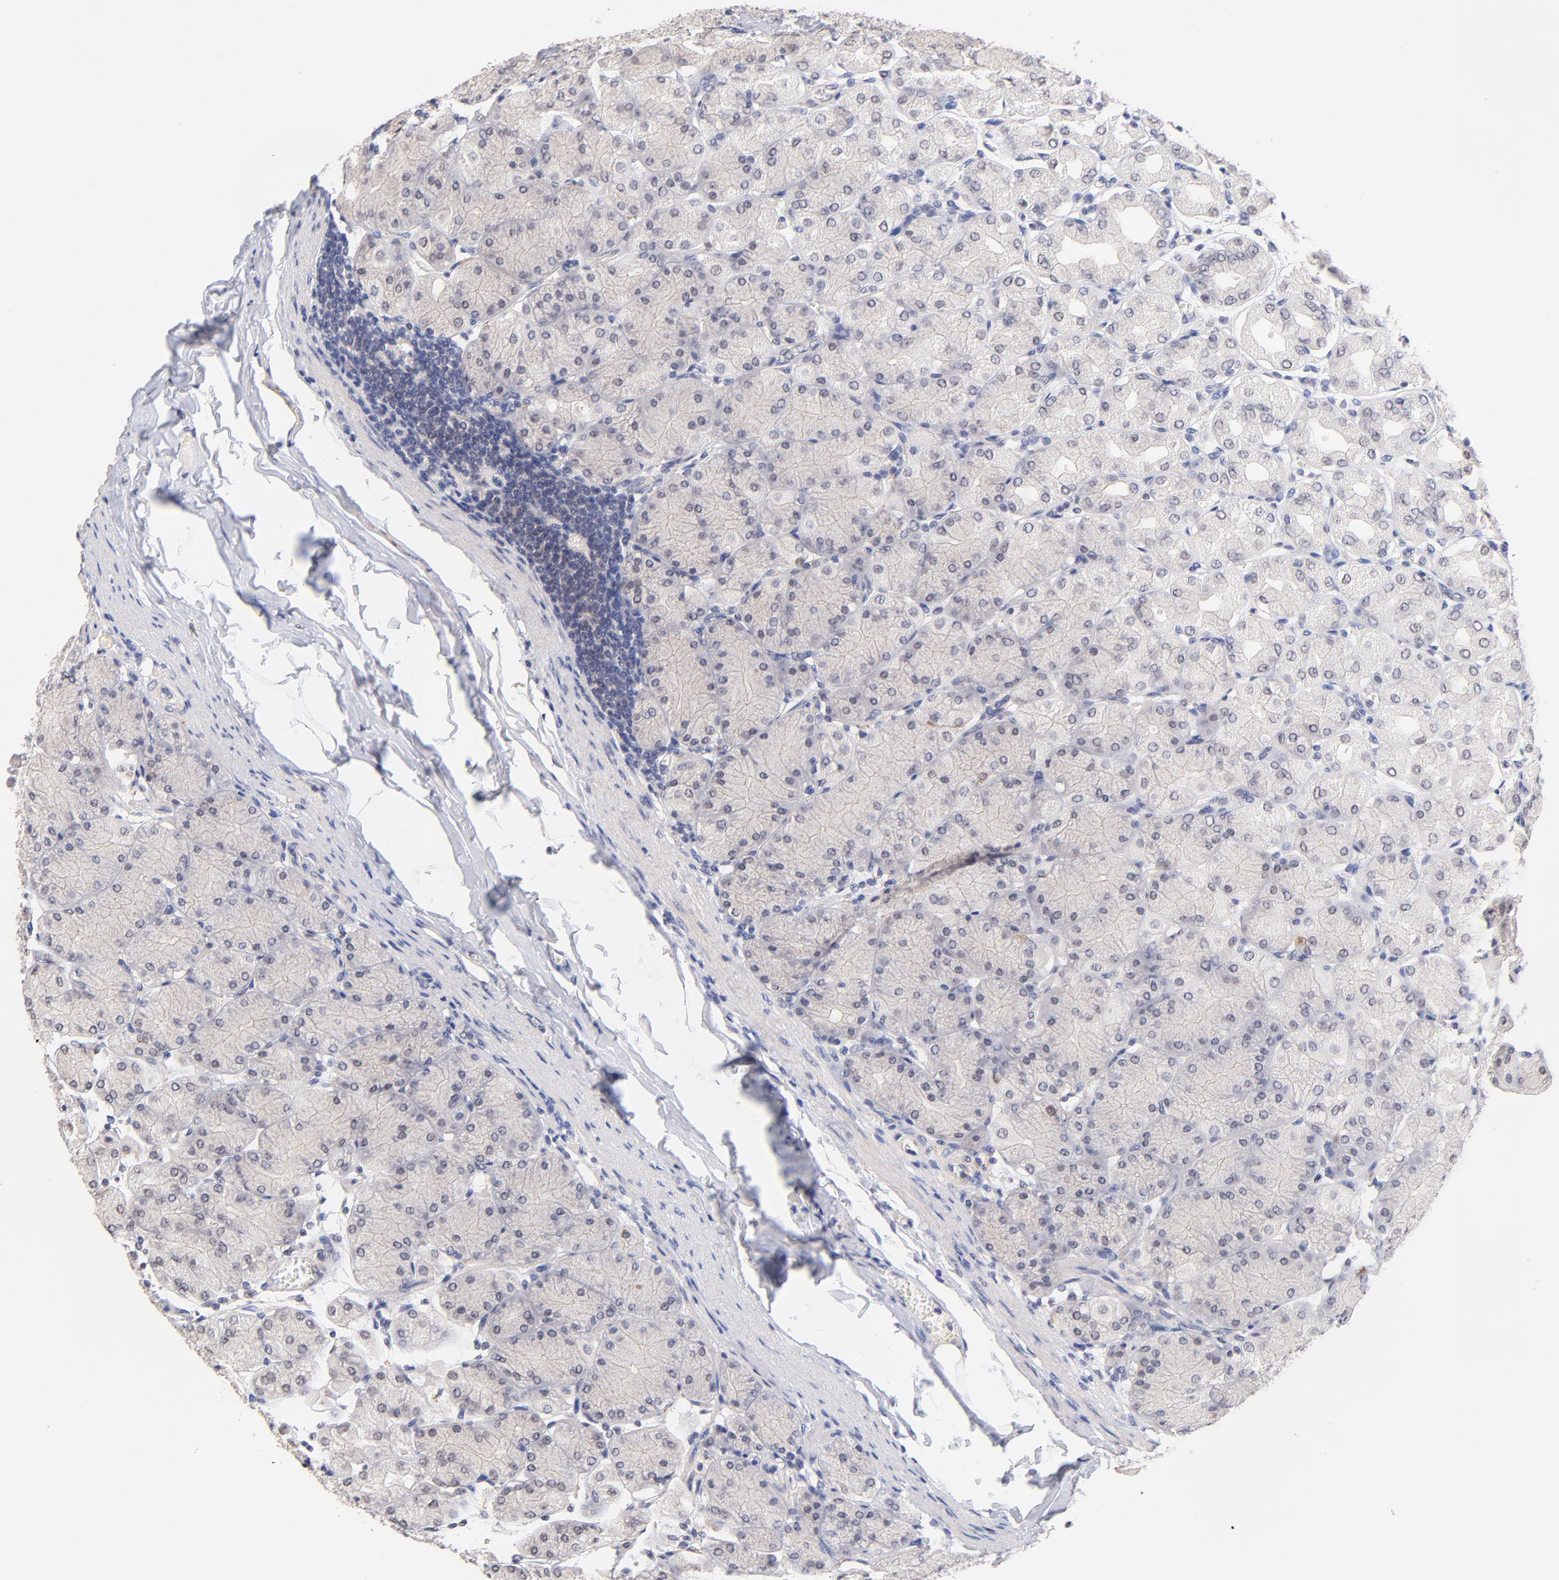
{"staining": {"intensity": "negative", "quantity": "none", "location": "none"}, "tissue": "stomach", "cell_type": "Glandular cells", "image_type": "normal", "snomed": [{"axis": "morphology", "description": "Normal tissue, NOS"}, {"axis": "topography", "description": "Stomach, upper"}], "caption": "IHC image of benign stomach: stomach stained with DAB exhibits no significant protein positivity in glandular cells.", "gene": "RIBC2", "patient": {"sex": "female", "age": 56}}